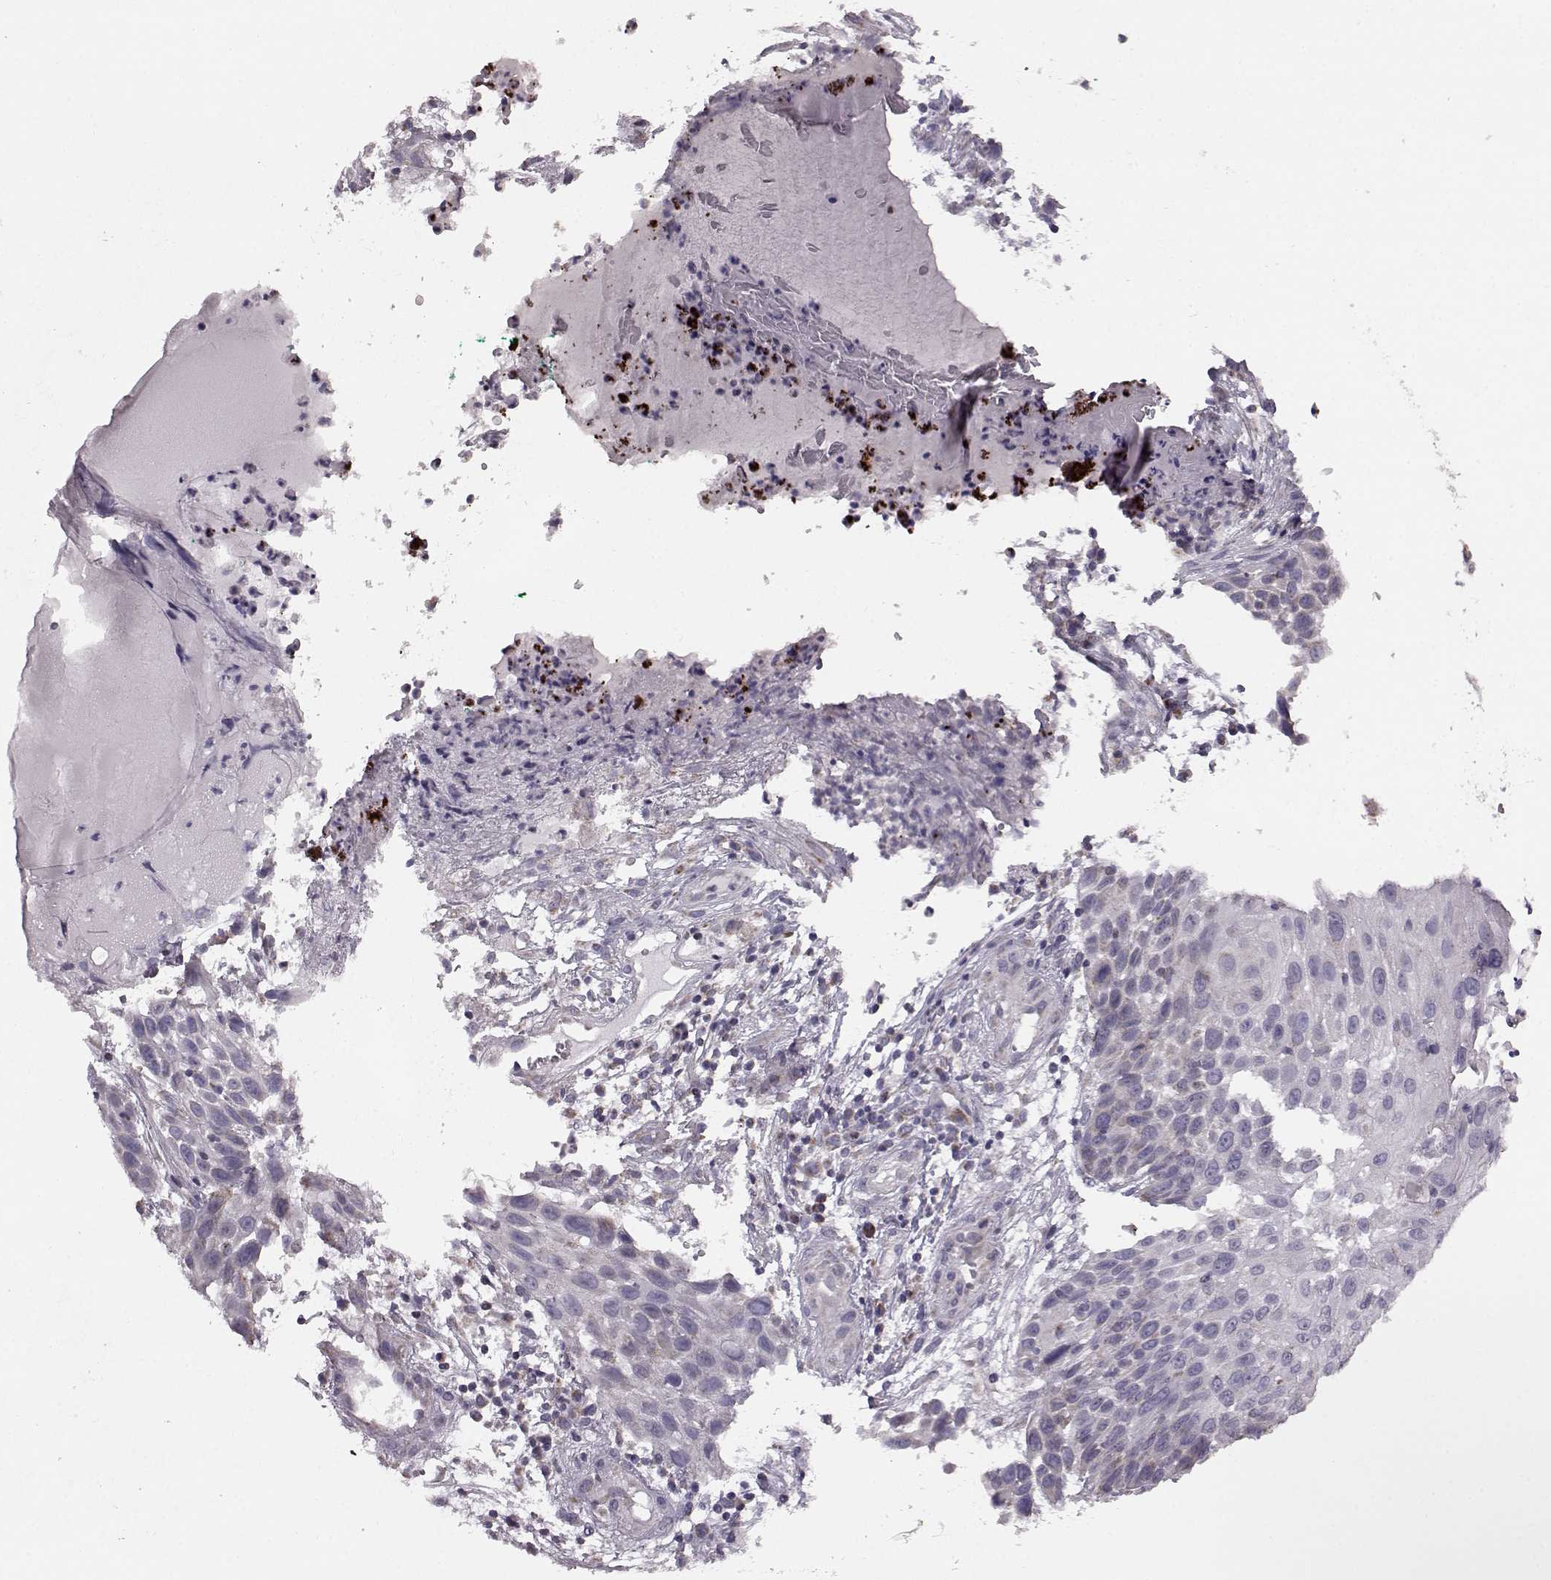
{"staining": {"intensity": "negative", "quantity": "none", "location": "none"}, "tissue": "skin cancer", "cell_type": "Tumor cells", "image_type": "cancer", "snomed": [{"axis": "morphology", "description": "Squamous cell carcinoma, NOS"}, {"axis": "topography", "description": "Skin"}], "caption": "Immunohistochemical staining of human skin cancer shows no significant staining in tumor cells.", "gene": "FAM8A1", "patient": {"sex": "male", "age": 92}}